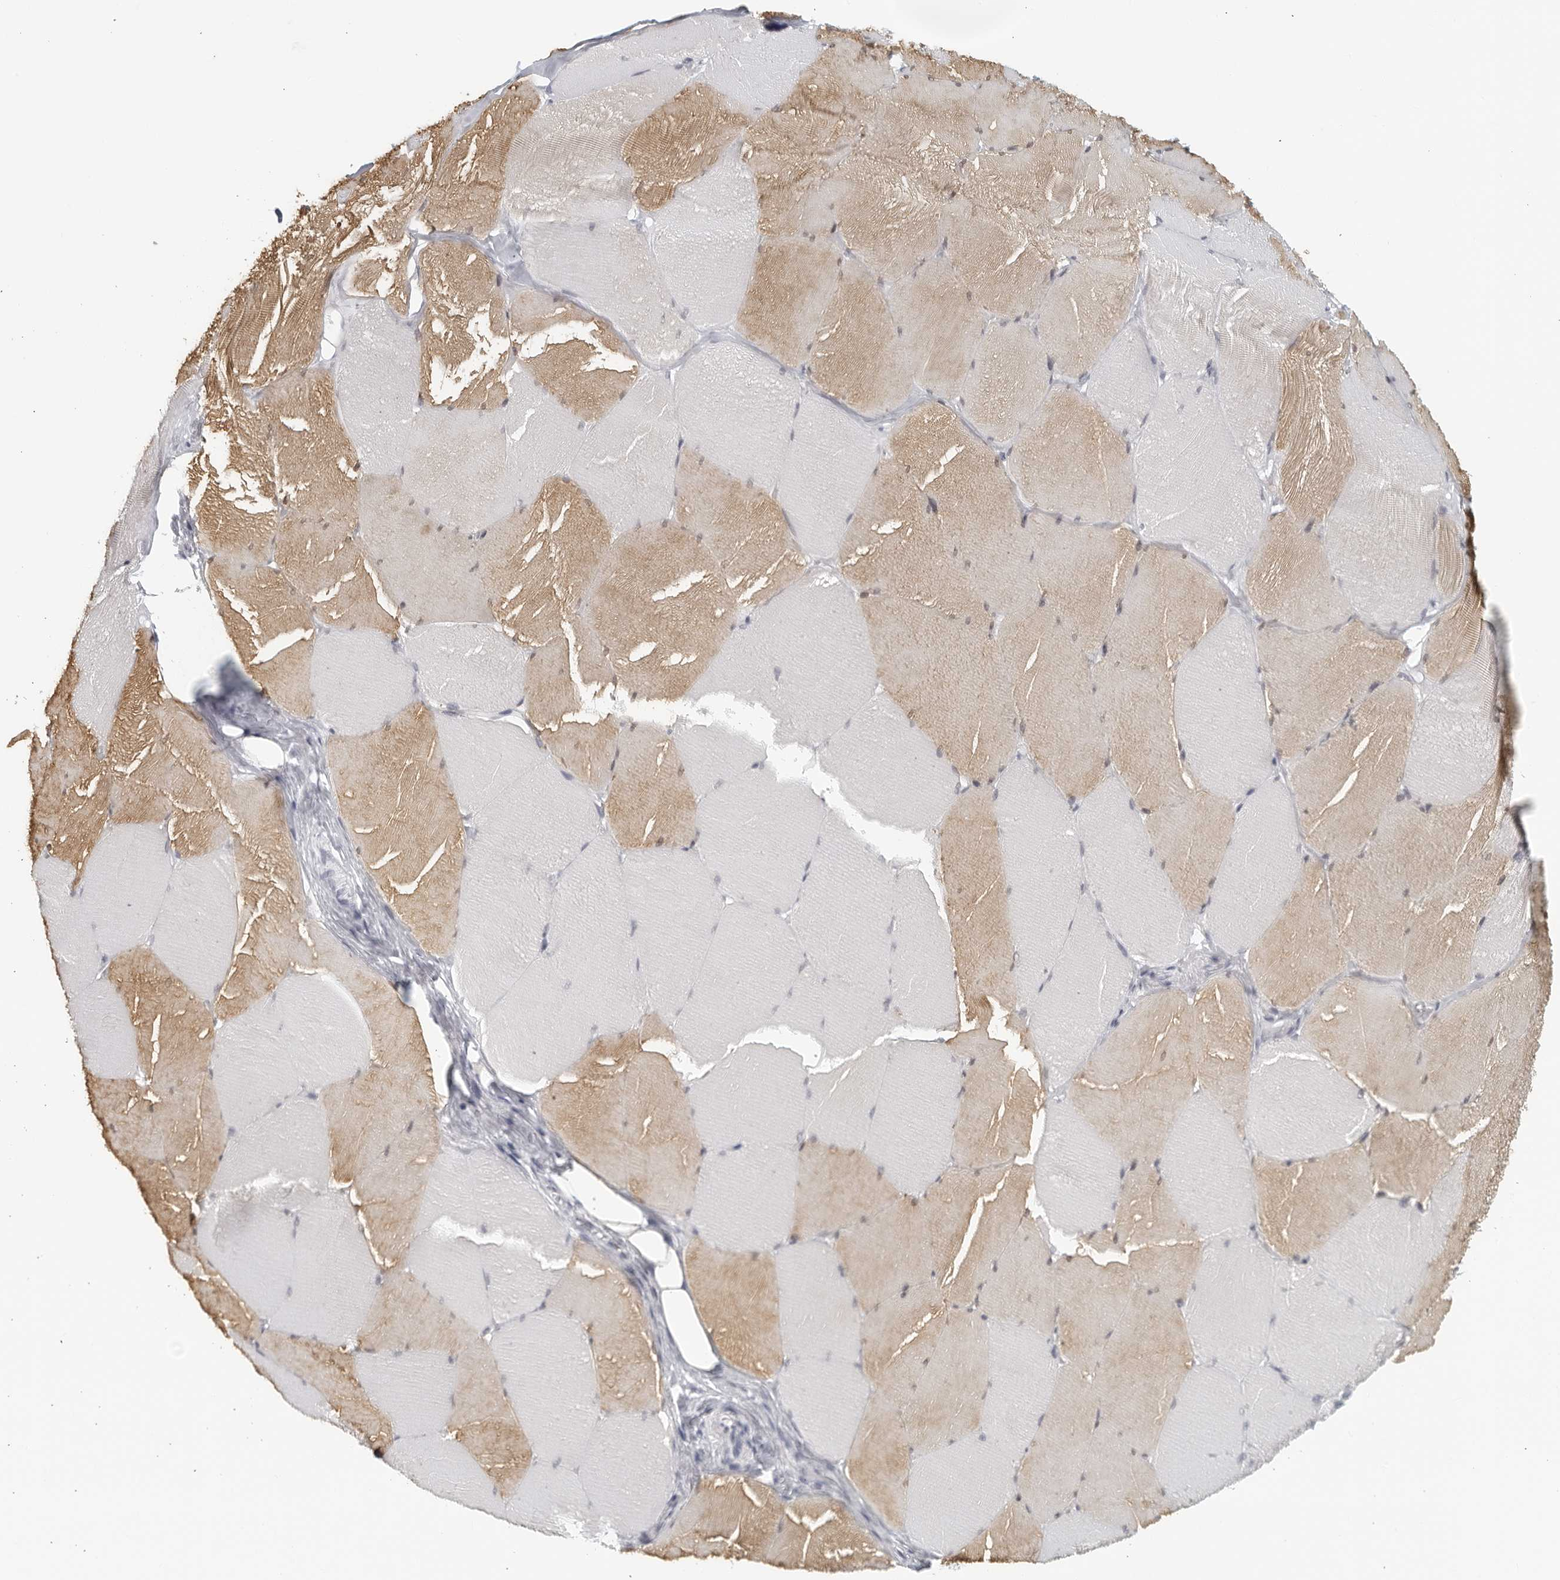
{"staining": {"intensity": "weak", "quantity": "25%-75%", "location": "cytoplasmic/membranous"}, "tissue": "skeletal muscle", "cell_type": "Myocytes", "image_type": "normal", "snomed": [{"axis": "morphology", "description": "Normal tissue, NOS"}, {"axis": "topography", "description": "Skin"}, {"axis": "topography", "description": "Skeletal muscle"}], "caption": "Skeletal muscle stained for a protein exhibits weak cytoplasmic/membranous positivity in myocytes. The protein of interest is shown in brown color, while the nuclei are stained blue.", "gene": "KLK7", "patient": {"sex": "male", "age": 83}}